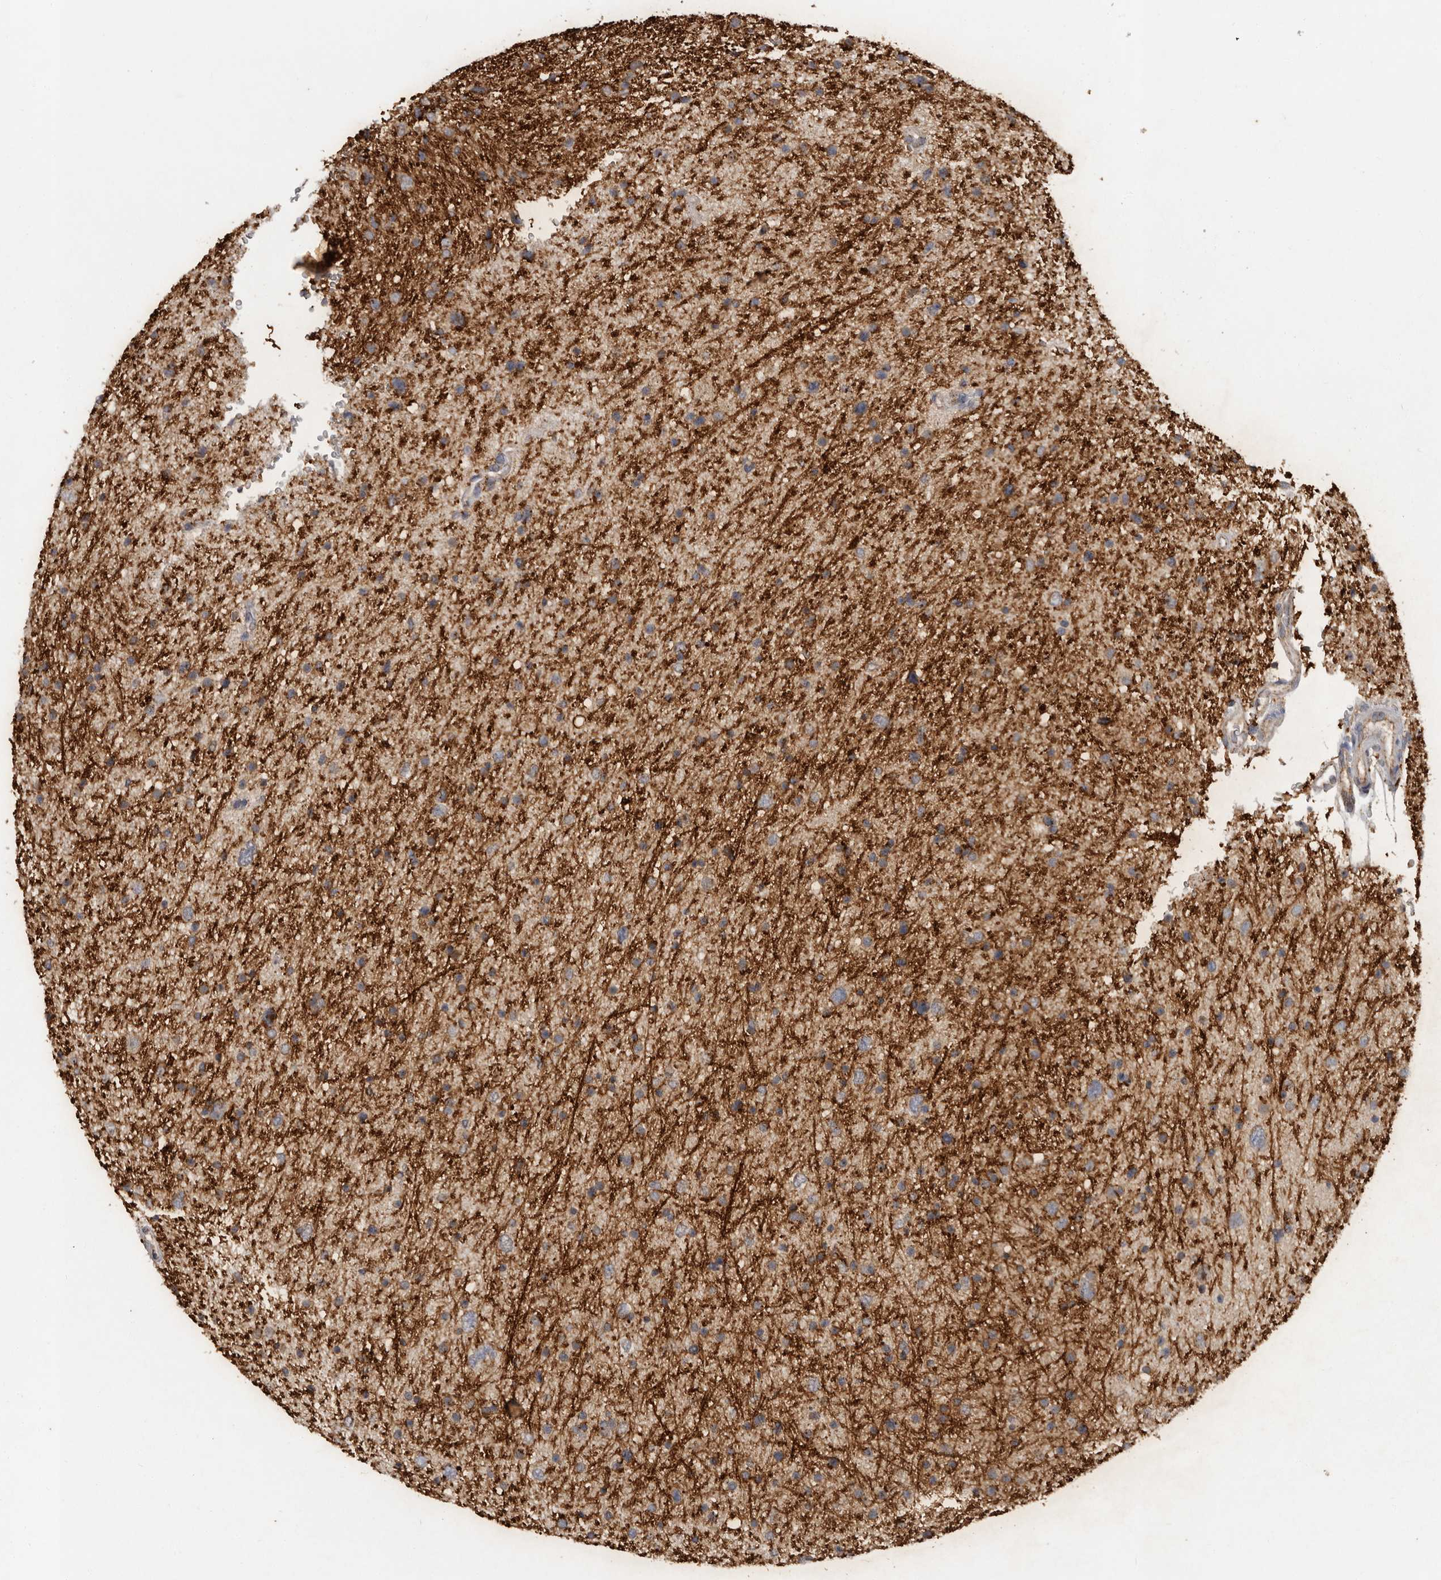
{"staining": {"intensity": "moderate", "quantity": "25%-75%", "location": "cytoplasmic/membranous"}, "tissue": "glioma", "cell_type": "Tumor cells", "image_type": "cancer", "snomed": [{"axis": "morphology", "description": "Glioma, malignant, Low grade"}, {"axis": "topography", "description": "Brain"}], "caption": "Glioma stained with a protein marker reveals moderate staining in tumor cells.", "gene": "MTF1", "patient": {"sex": "female", "age": 37}}